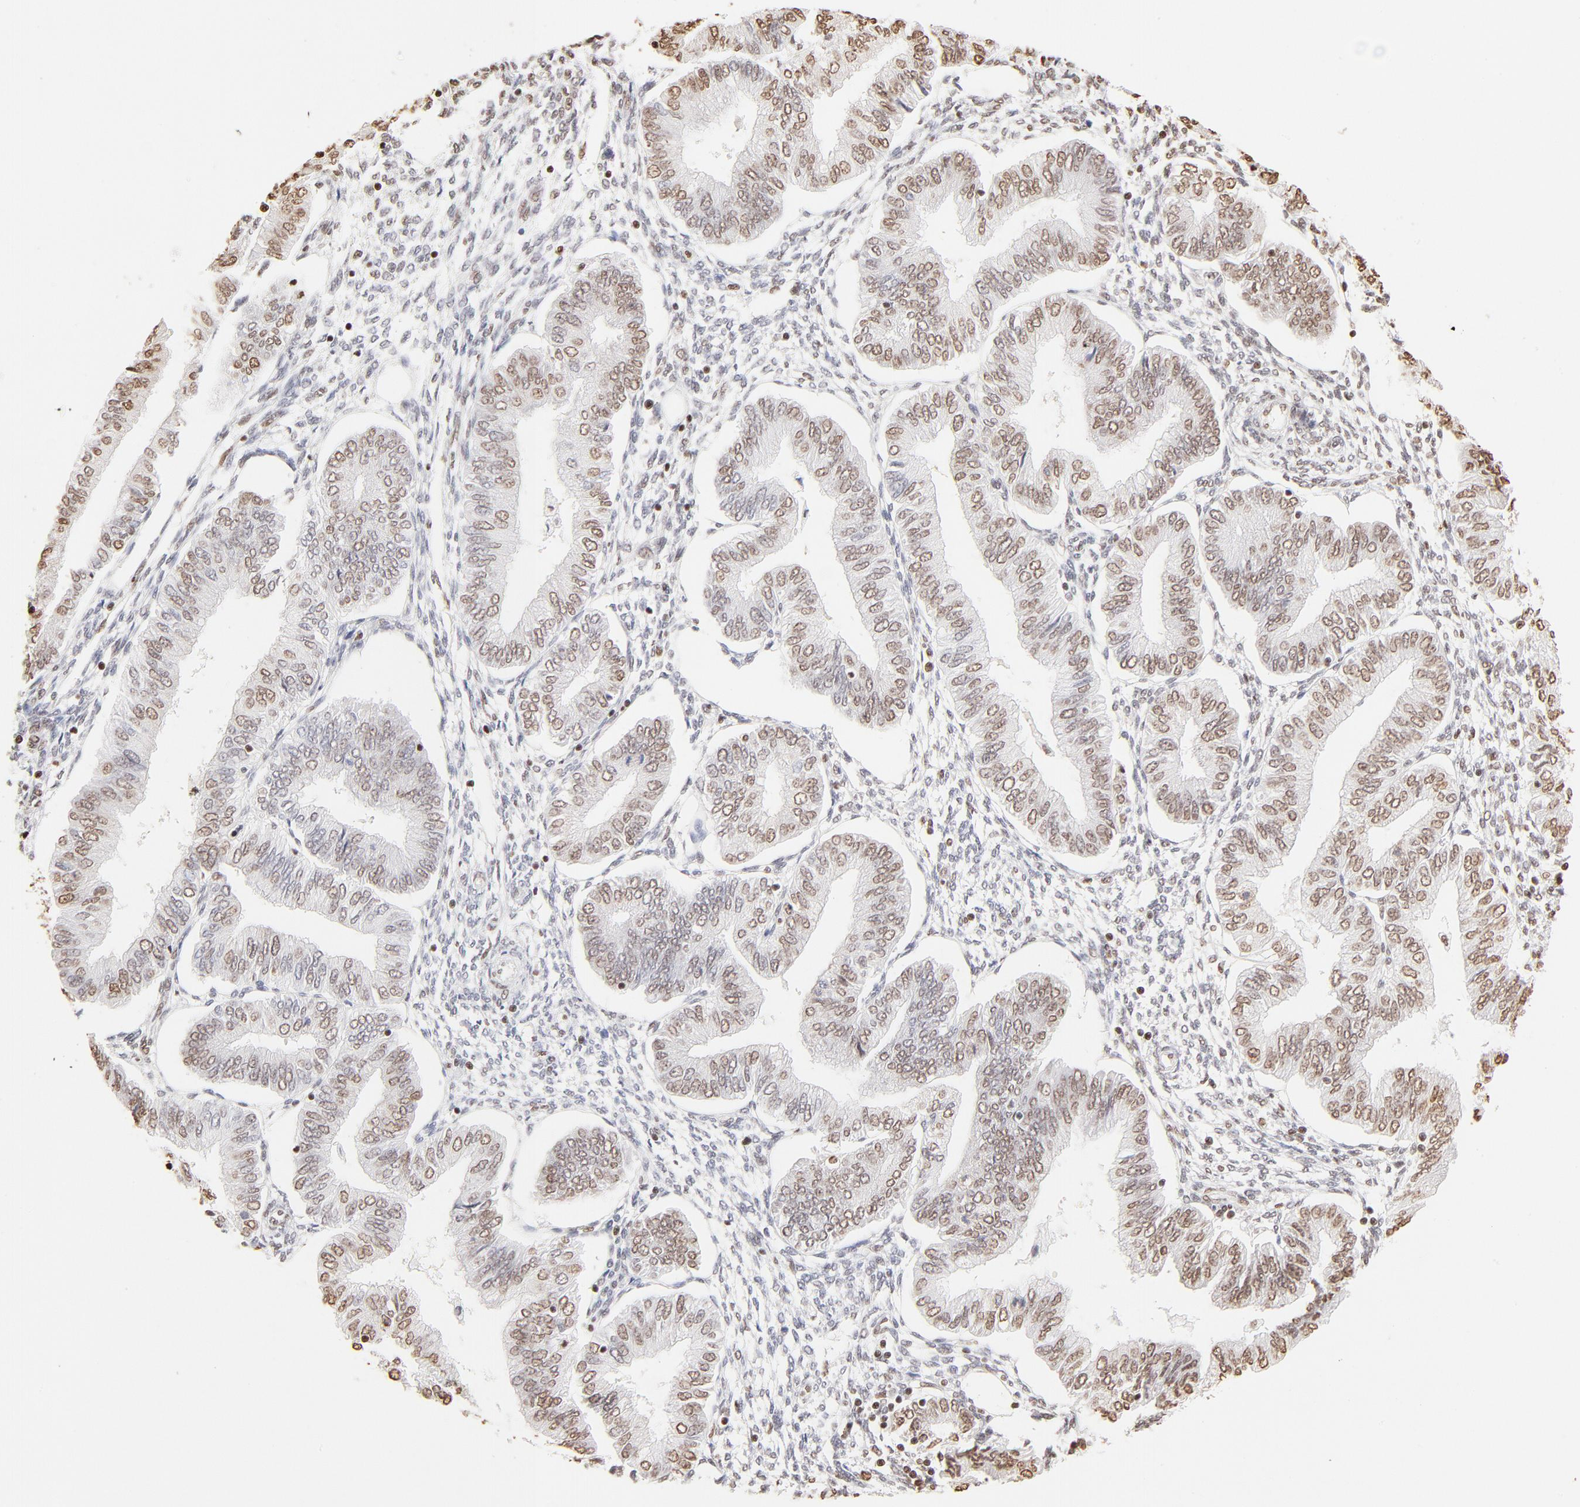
{"staining": {"intensity": "weak", "quantity": ">75%", "location": "nuclear"}, "tissue": "endometrial cancer", "cell_type": "Tumor cells", "image_type": "cancer", "snomed": [{"axis": "morphology", "description": "Adenocarcinoma, NOS"}, {"axis": "topography", "description": "Endometrium"}], "caption": "Immunohistochemical staining of adenocarcinoma (endometrial) demonstrates weak nuclear protein positivity in about >75% of tumor cells.", "gene": "ZNF540", "patient": {"sex": "female", "age": 51}}